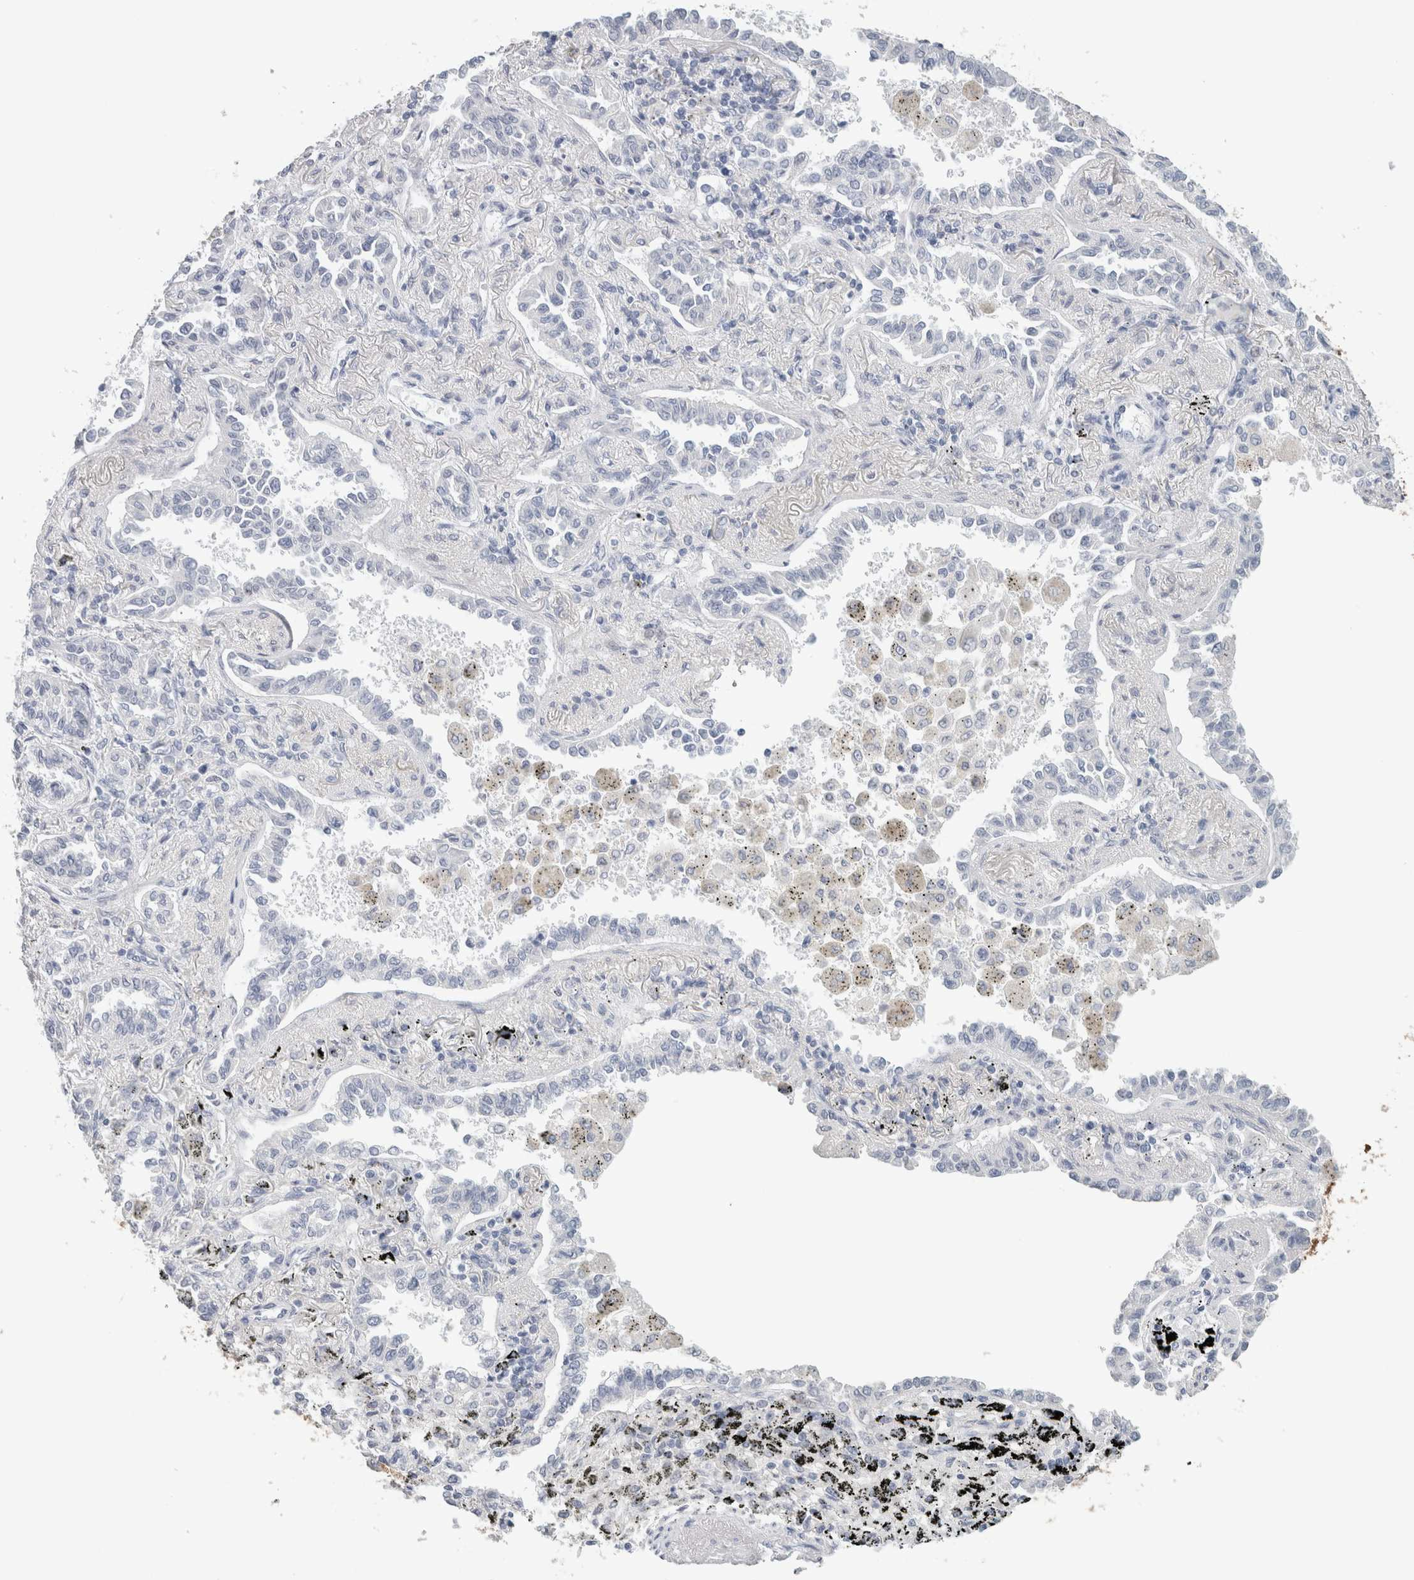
{"staining": {"intensity": "negative", "quantity": "none", "location": "none"}, "tissue": "lung cancer", "cell_type": "Tumor cells", "image_type": "cancer", "snomed": [{"axis": "morphology", "description": "Normal tissue, NOS"}, {"axis": "morphology", "description": "Adenocarcinoma, NOS"}, {"axis": "topography", "description": "Lung"}], "caption": "Immunohistochemistry of human lung cancer exhibits no positivity in tumor cells. Brightfield microscopy of immunohistochemistry stained with DAB (3,3'-diaminobenzidine) (brown) and hematoxylin (blue), captured at high magnification.", "gene": "IL6", "patient": {"sex": "male", "age": 59}}